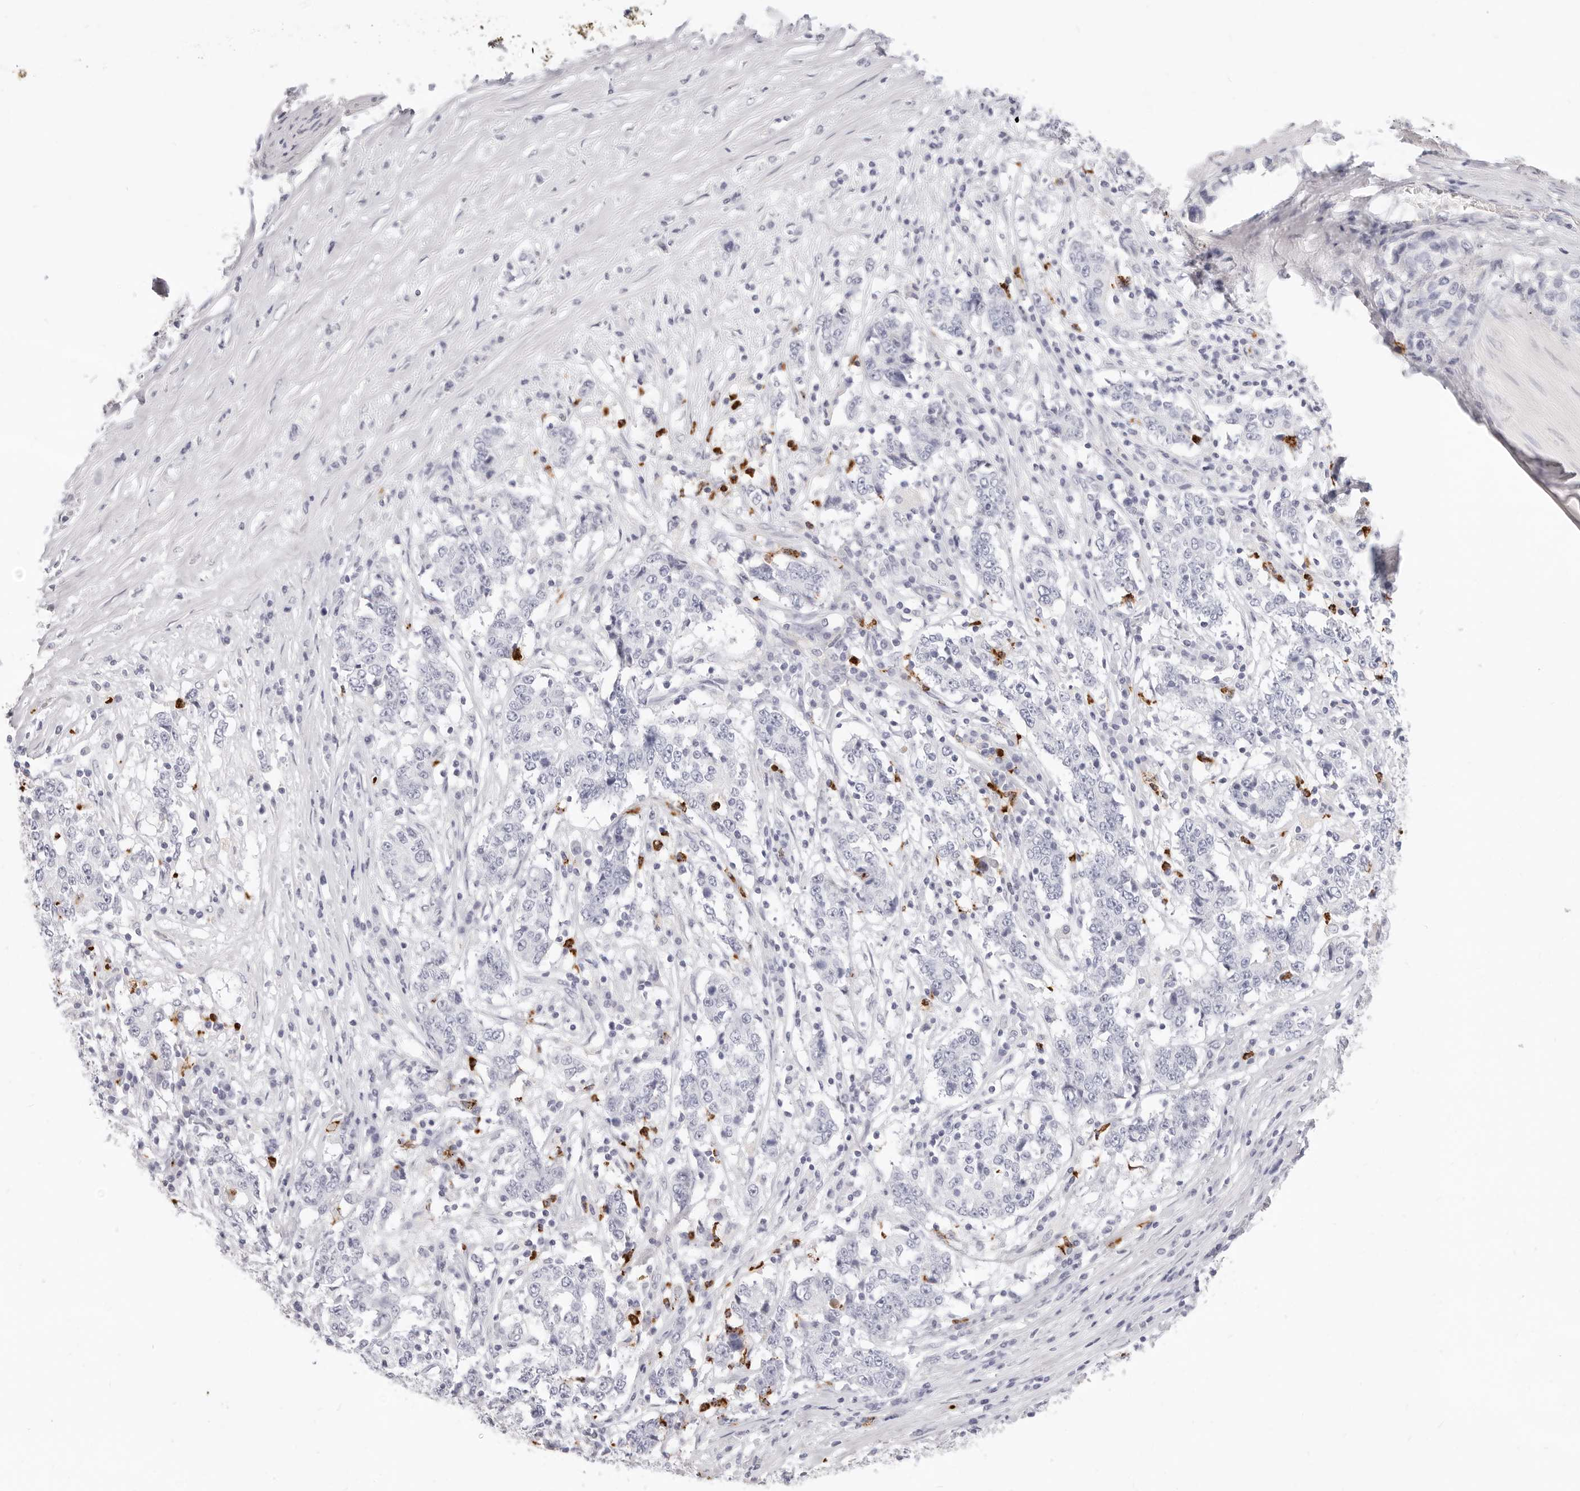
{"staining": {"intensity": "negative", "quantity": "none", "location": "none"}, "tissue": "stomach cancer", "cell_type": "Tumor cells", "image_type": "cancer", "snomed": [{"axis": "morphology", "description": "Adenocarcinoma, NOS"}, {"axis": "topography", "description": "Stomach"}], "caption": "Immunohistochemistry (IHC) of stomach cancer reveals no staining in tumor cells.", "gene": "CAMP", "patient": {"sex": "male", "age": 59}}